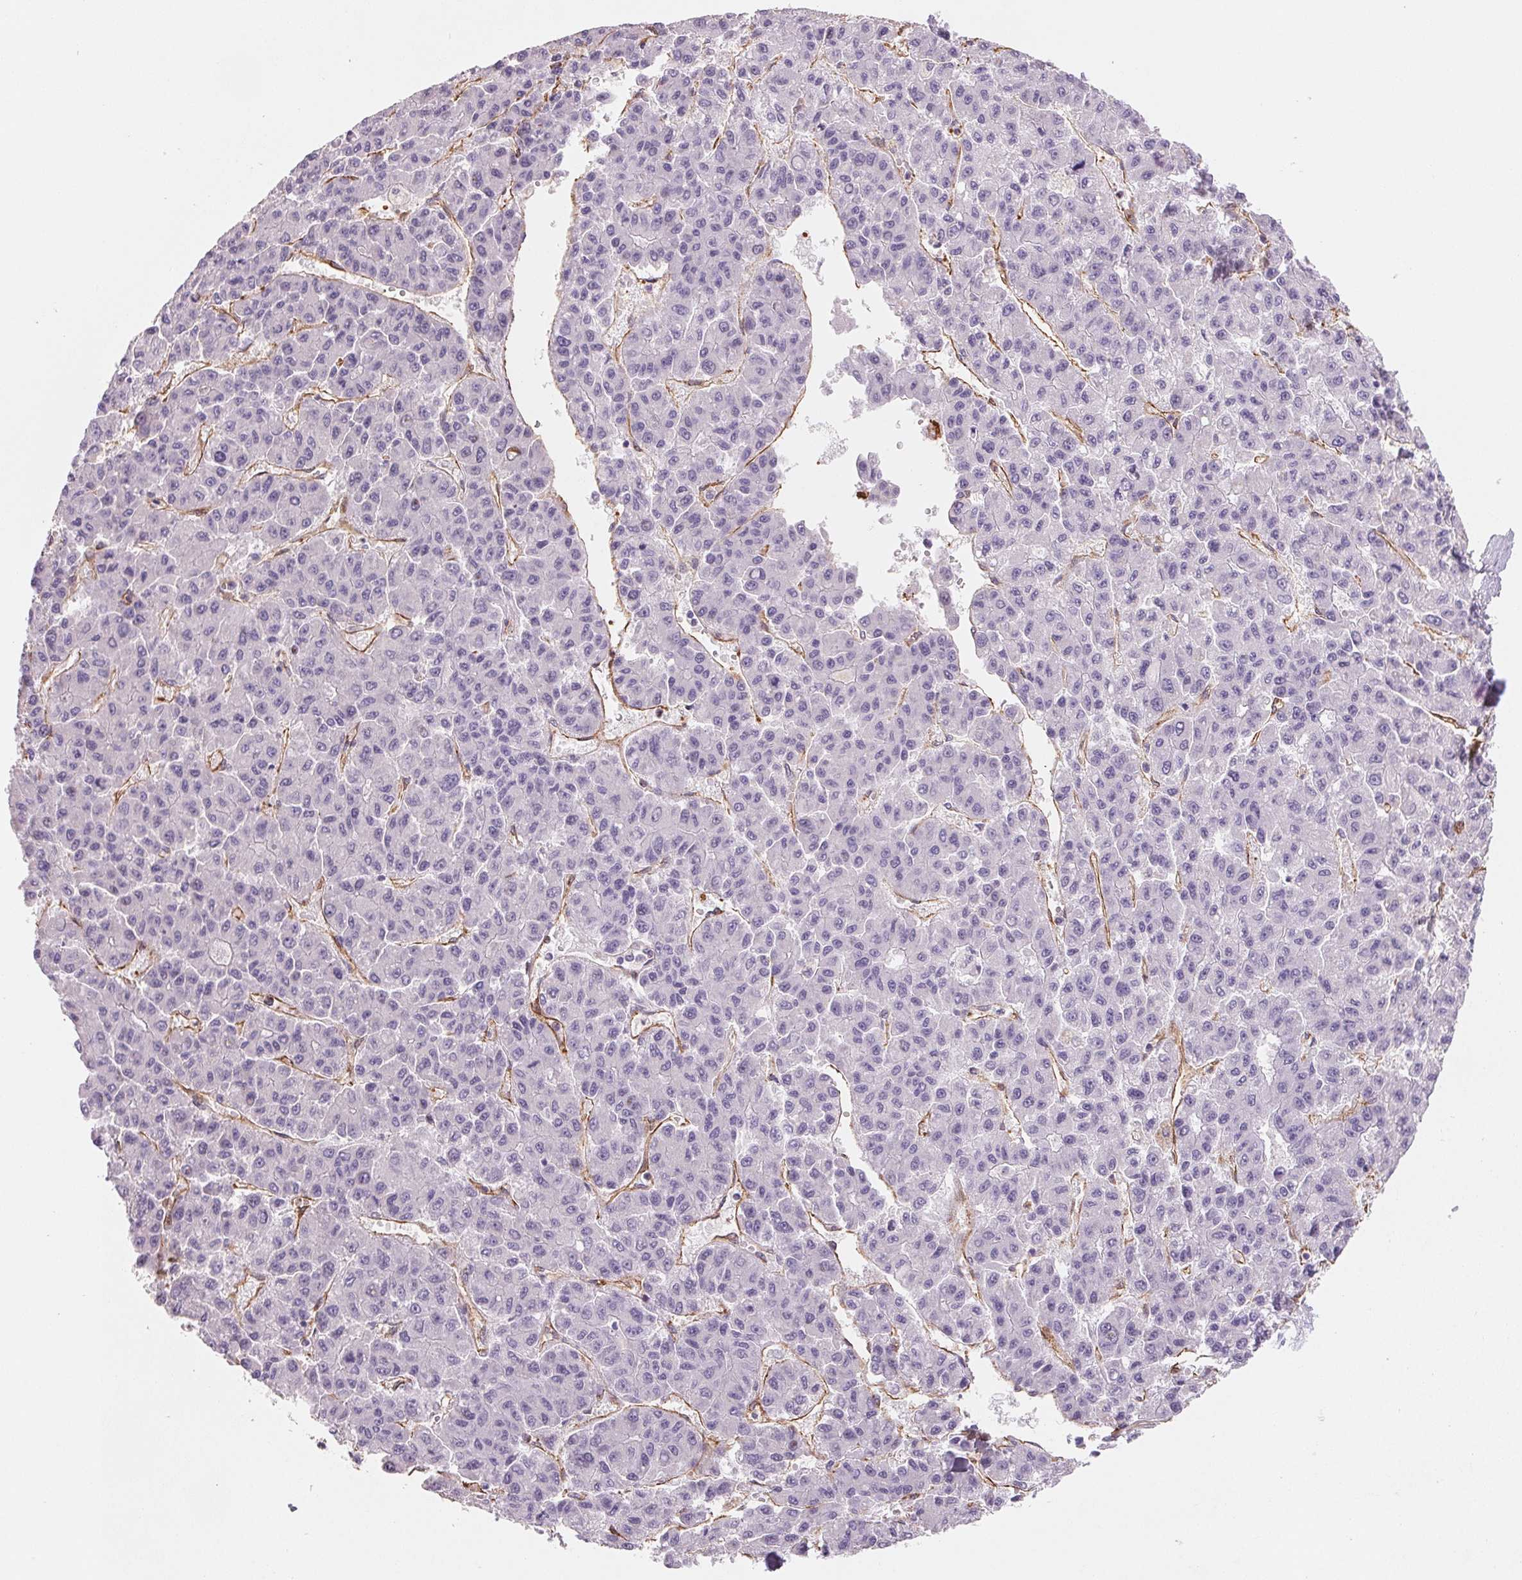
{"staining": {"intensity": "negative", "quantity": "none", "location": "none"}, "tissue": "liver cancer", "cell_type": "Tumor cells", "image_type": "cancer", "snomed": [{"axis": "morphology", "description": "Carcinoma, Hepatocellular, NOS"}, {"axis": "topography", "description": "Liver"}], "caption": "Immunohistochemistry photomicrograph of hepatocellular carcinoma (liver) stained for a protein (brown), which demonstrates no positivity in tumor cells.", "gene": "ANKRD13B", "patient": {"sex": "male", "age": 70}}